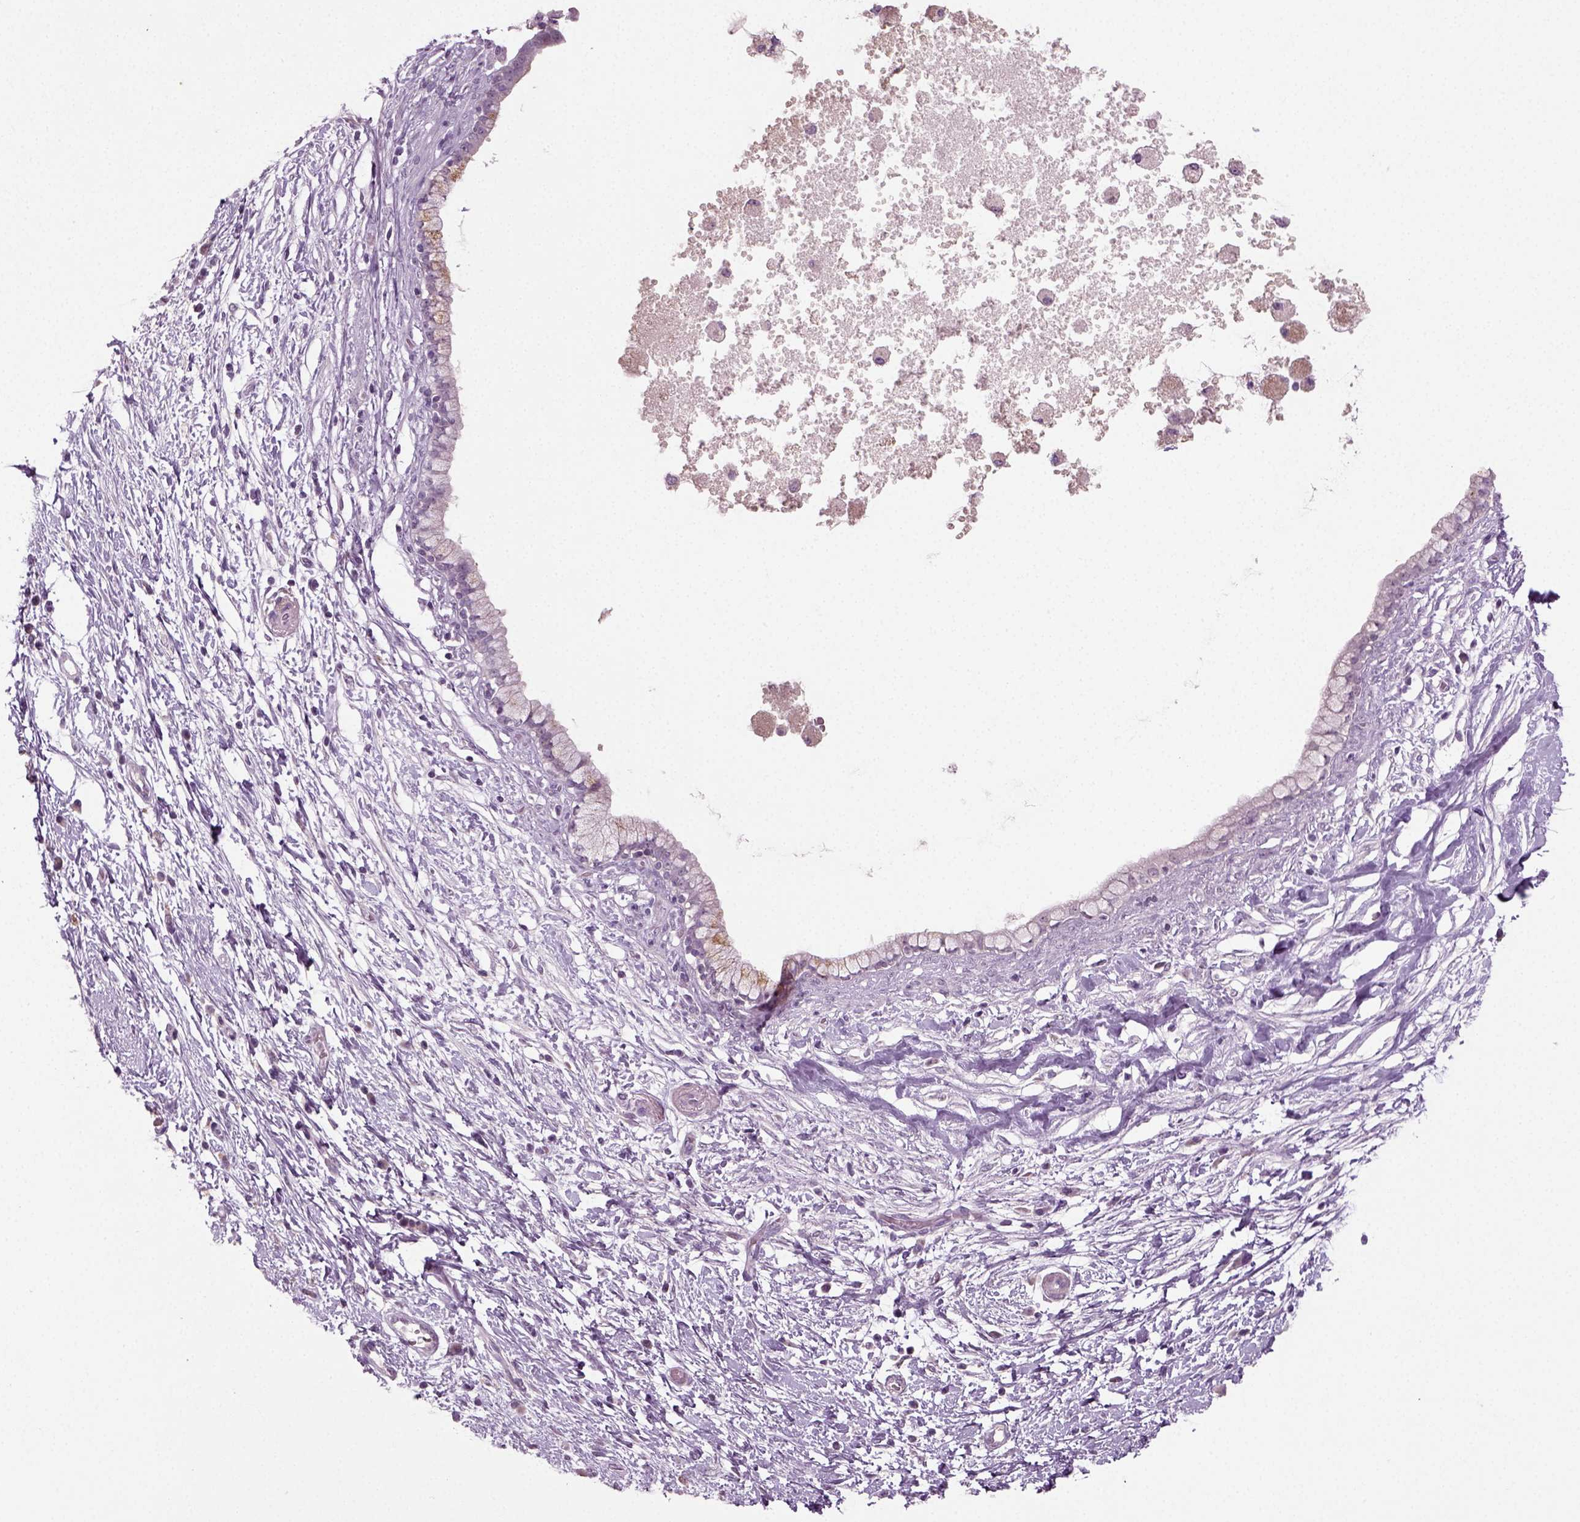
{"staining": {"intensity": "negative", "quantity": "none", "location": "none"}, "tissue": "pancreatic cancer", "cell_type": "Tumor cells", "image_type": "cancer", "snomed": [{"axis": "morphology", "description": "Adenocarcinoma, NOS"}, {"axis": "topography", "description": "Pancreas"}], "caption": "Immunohistochemistry (IHC) photomicrograph of neoplastic tissue: human adenocarcinoma (pancreatic) stained with DAB (3,3'-diaminobenzidine) displays no significant protein staining in tumor cells.", "gene": "SYNGAP1", "patient": {"sex": "female", "age": 72}}